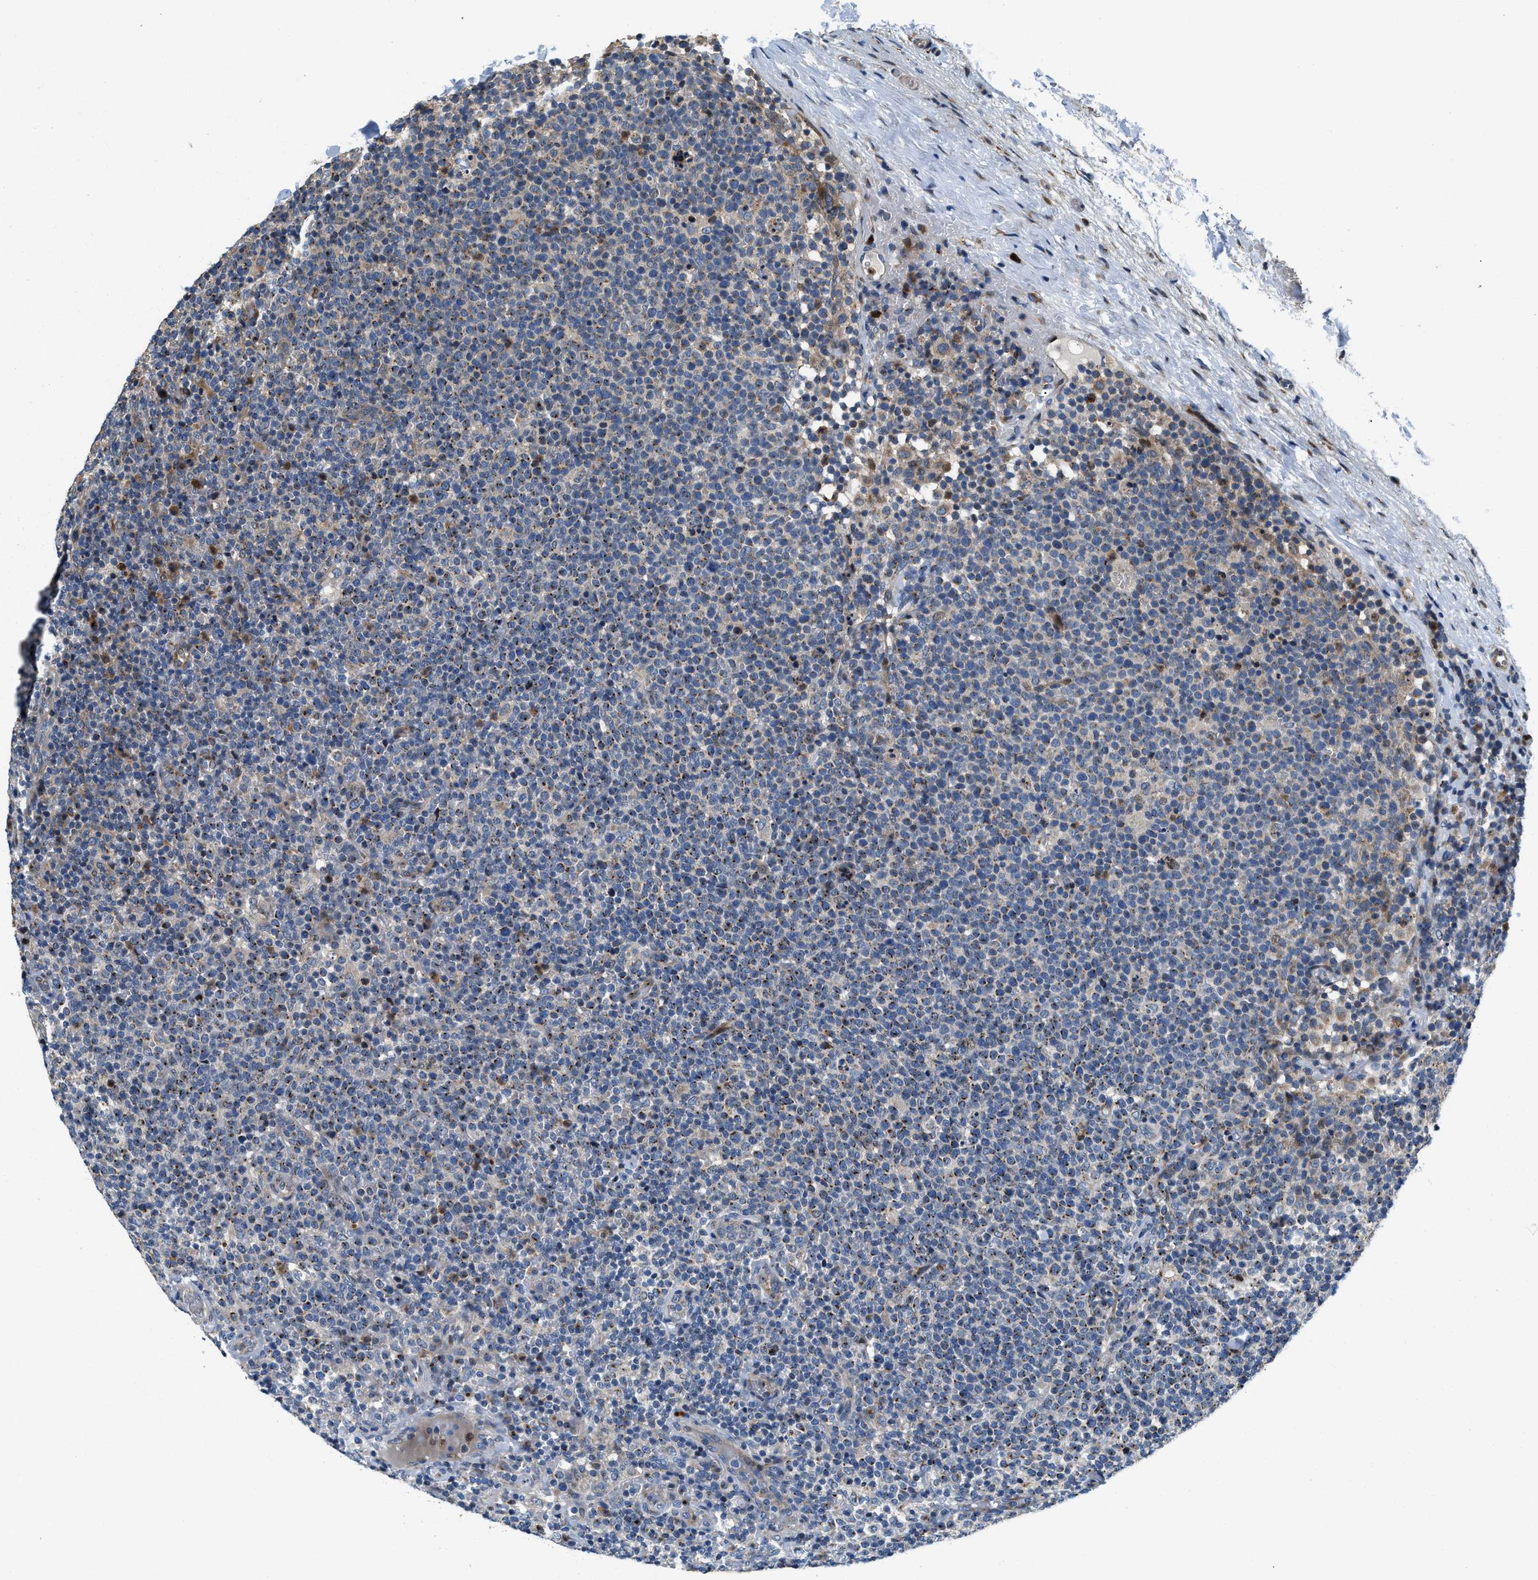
{"staining": {"intensity": "moderate", "quantity": ">75%", "location": "cytoplasmic/membranous"}, "tissue": "lymphoma", "cell_type": "Tumor cells", "image_type": "cancer", "snomed": [{"axis": "morphology", "description": "Malignant lymphoma, non-Hodgkin's type, High grade"}, {"axis": "topography", "description": "Lymph node"}], "caption": "Malignant lymphoma, non-Hodgkin's type (high-grade) stained with immunohistochemistry (IHC) displays moderate cytoplasmic/membranous positivity in approximately >75% of tumor cells.", "gene": "FUT8", "patient": {"sex": "male", "age": 61}}